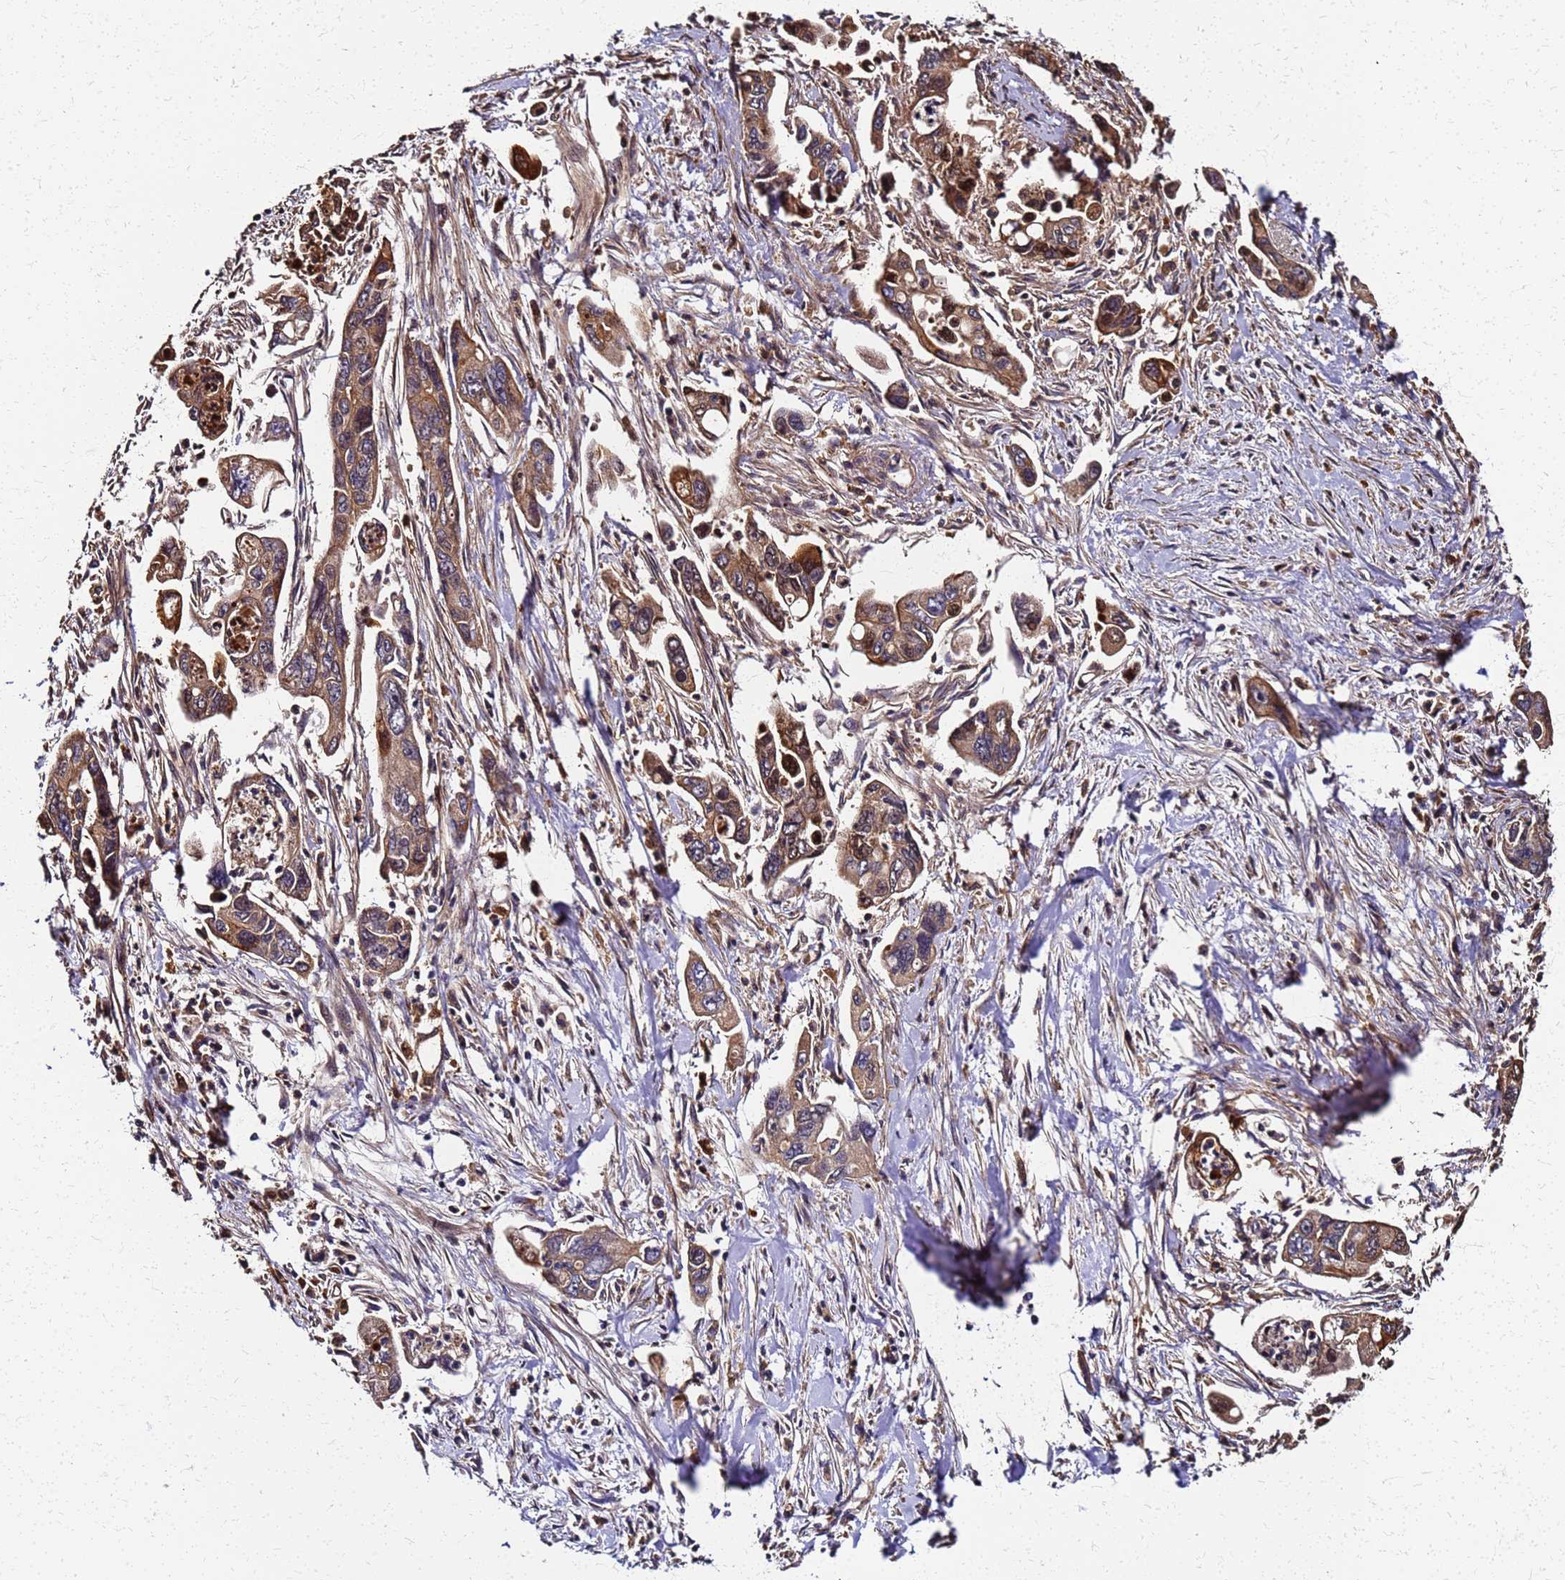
{"staining": {"intensity": "moderate", "quantity": ">75%", "location": "cytoplasmic/membranous"}, "tissue": "pancreatic cancer", "cell_type": "Tumor cells", "image_type": "cancer", "snomed": [{"axis": "morphology", "description": "Adenocarcinoma, NOS"}, {"axis": "topography", "description": "Pancreas"}], "caption": "Immunohistochemistry staining of pancreatic adenocarcinoma, which shows medium levels of moderate cytoplasmic/membranous expression in approximately >75% of tumor cells indicating moderate cytoplasmic/membranous protein staining. The staining was performed using DAB (brown) for protein detection and nuclei were counterstained in hematoxylin (blue).", "gene": "S100A11", "patient": {"sex": "male", "age": 70}}